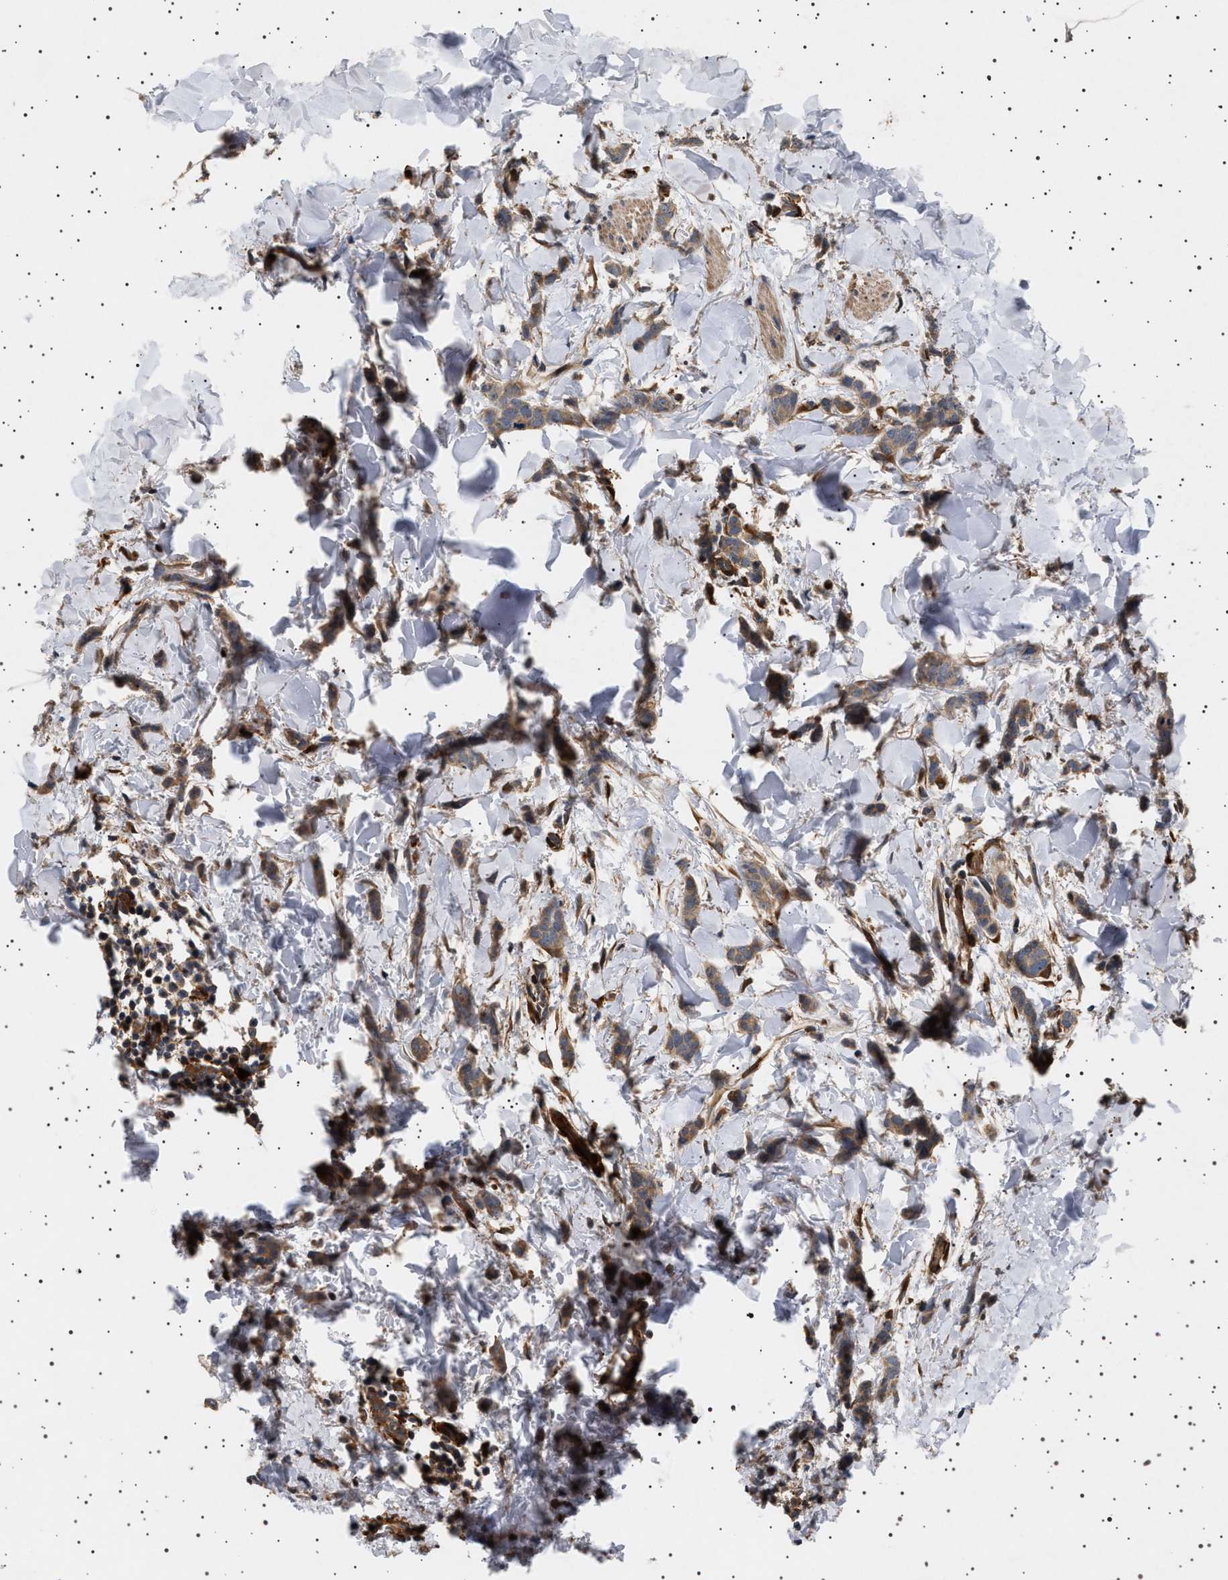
{"staining": {"intensity": "moderate", "quantity": ">75%", "location": "cytoplasmic/membranous"}, "tissue": "breast cancer", "cell_type": "Tumor cells", "image_type": "cancer", "snomed": [{"axis": "morphology", "description": "Lobular carcinoma"}, {"axis": "topography", "description": "Skin"}, {"axis": "topography", "description": "Breast"}], "caption": "IHC of human lobular carcinoma (breast) shows medium levels of moderate cytoplasmic/membranous positivity in approximately >75% of tumor cells.", "gene": "GUCY1B1", "patient": {"sex": "female", "age": 46}}